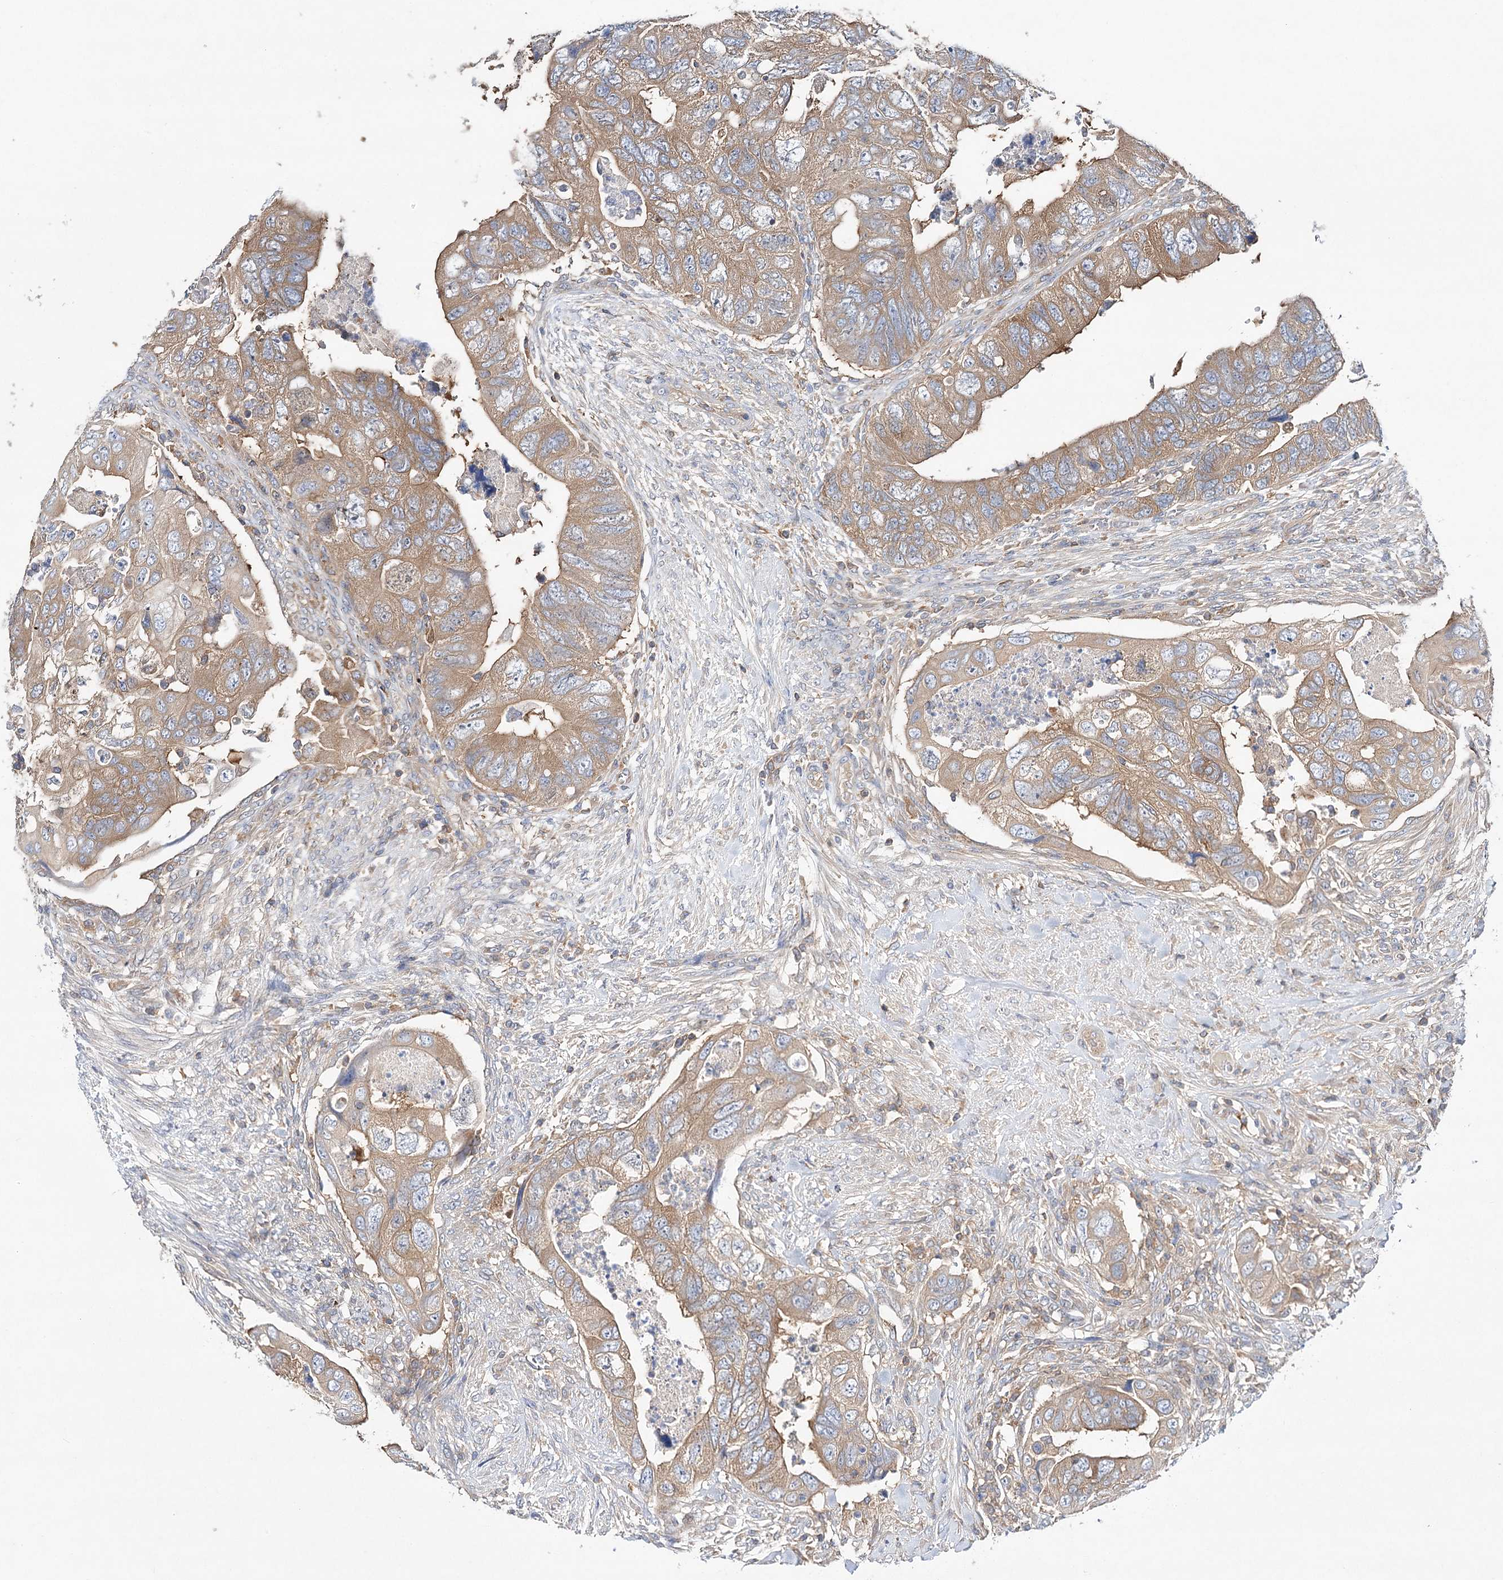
{"staining": {"intensity": "moderate", "quantity": ">75%", "location": "cytoplasmic/membranous"}, "tissue": "colorectal cancer", "cell_type": "Tumor cells", "image_type": "cancer", "snomed": [{"axis": "morphology", "description": "Adenocarcinoma, NOS"}, {"axis": "topography", "description": "Rectum"}], "caption": "The immunohistochemical stain labels moderate cytoplasmic/membranous positivity in tumor cells of adenocarcinoma (colorectal) tissue.", "gene": "ABRAXAS2", "patient": {"sex": "male", "age": 63}}